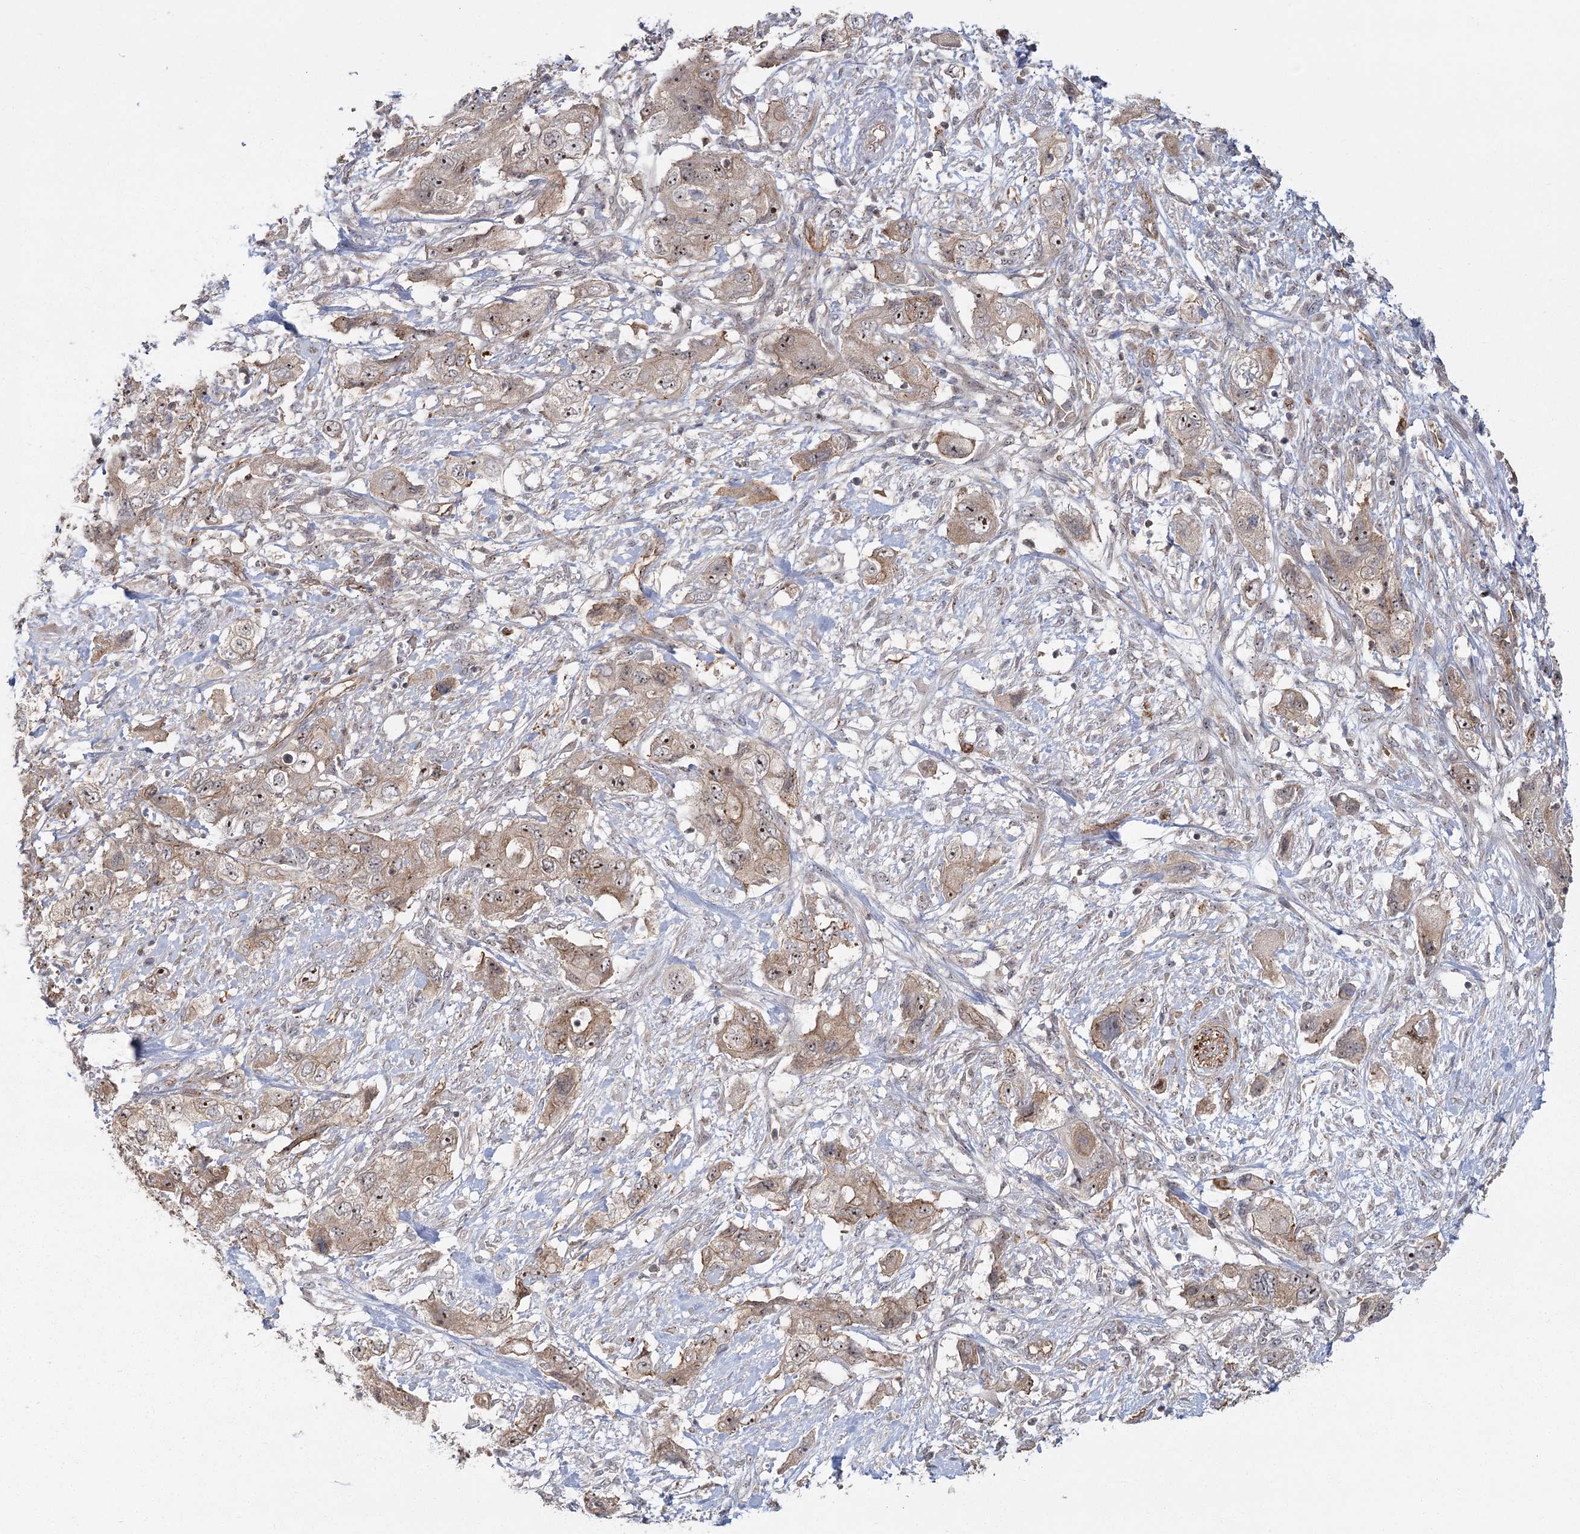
{"staining": {"intensity": "moderate", "quantity": ">75%", "location": "cytoplasmic/membranous,nuclear"}, "tissue": "pancreatic cancer", "cell_type": "Tumor cells", "image_type": "cancer", "snomed": [{"axis": "morphology", "description": "Adenocarcinoma, NOS"}, {"axis": "topography", "description": "Pancreas"}], "caption": "Immunohistochemical staining of pancreatic adenocarcinoma demonstrates medium levels of moderate cytoplasmic/membranous and nuclear expression in about >75% of tumor cells.", "gene": "RPP14", "patient": {"sex": "female", "age": 73}}